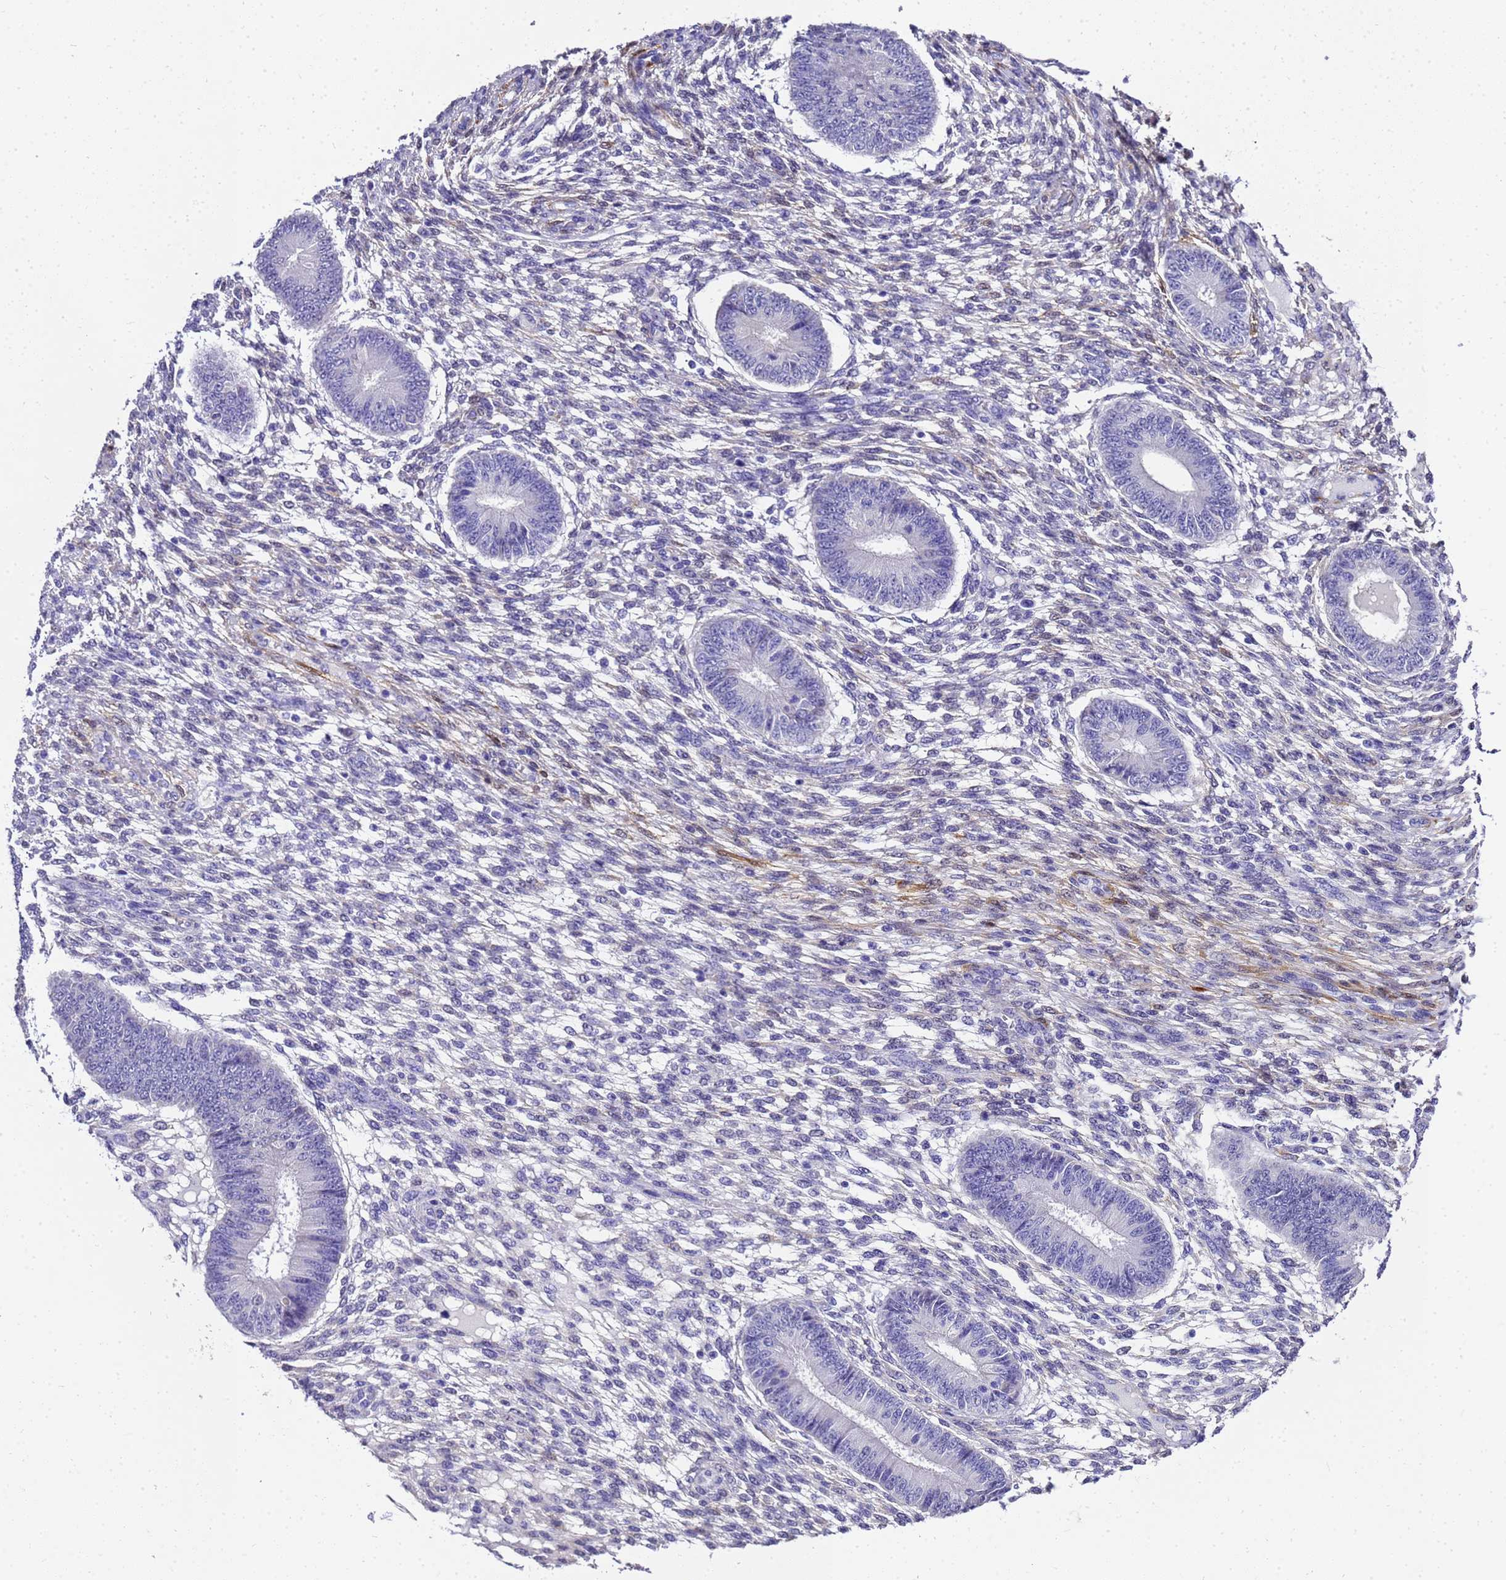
{"staining": {"intensity": "negative", "quantity": "none", "location": "none"}, "tissue": "endometrium", "cell_type": "Cells in endometrial stroma", "image_type": "normal", "snomed": [{"axis": "morphology", "description": "Normal tissue, NOS"}, {"axis": "topography", "description": "Endometrium"}], "caption": "Cells in endometrial stroma show no significant protein positivity in normal endometrium. The staining was performed using DAB to visualize the protein expression in brown, while the nuclei were stained in blue with hematoxylin (Magnification: 20x).", "gene": "HSPB6", "patient": {"sex": "female", "age": 49}}